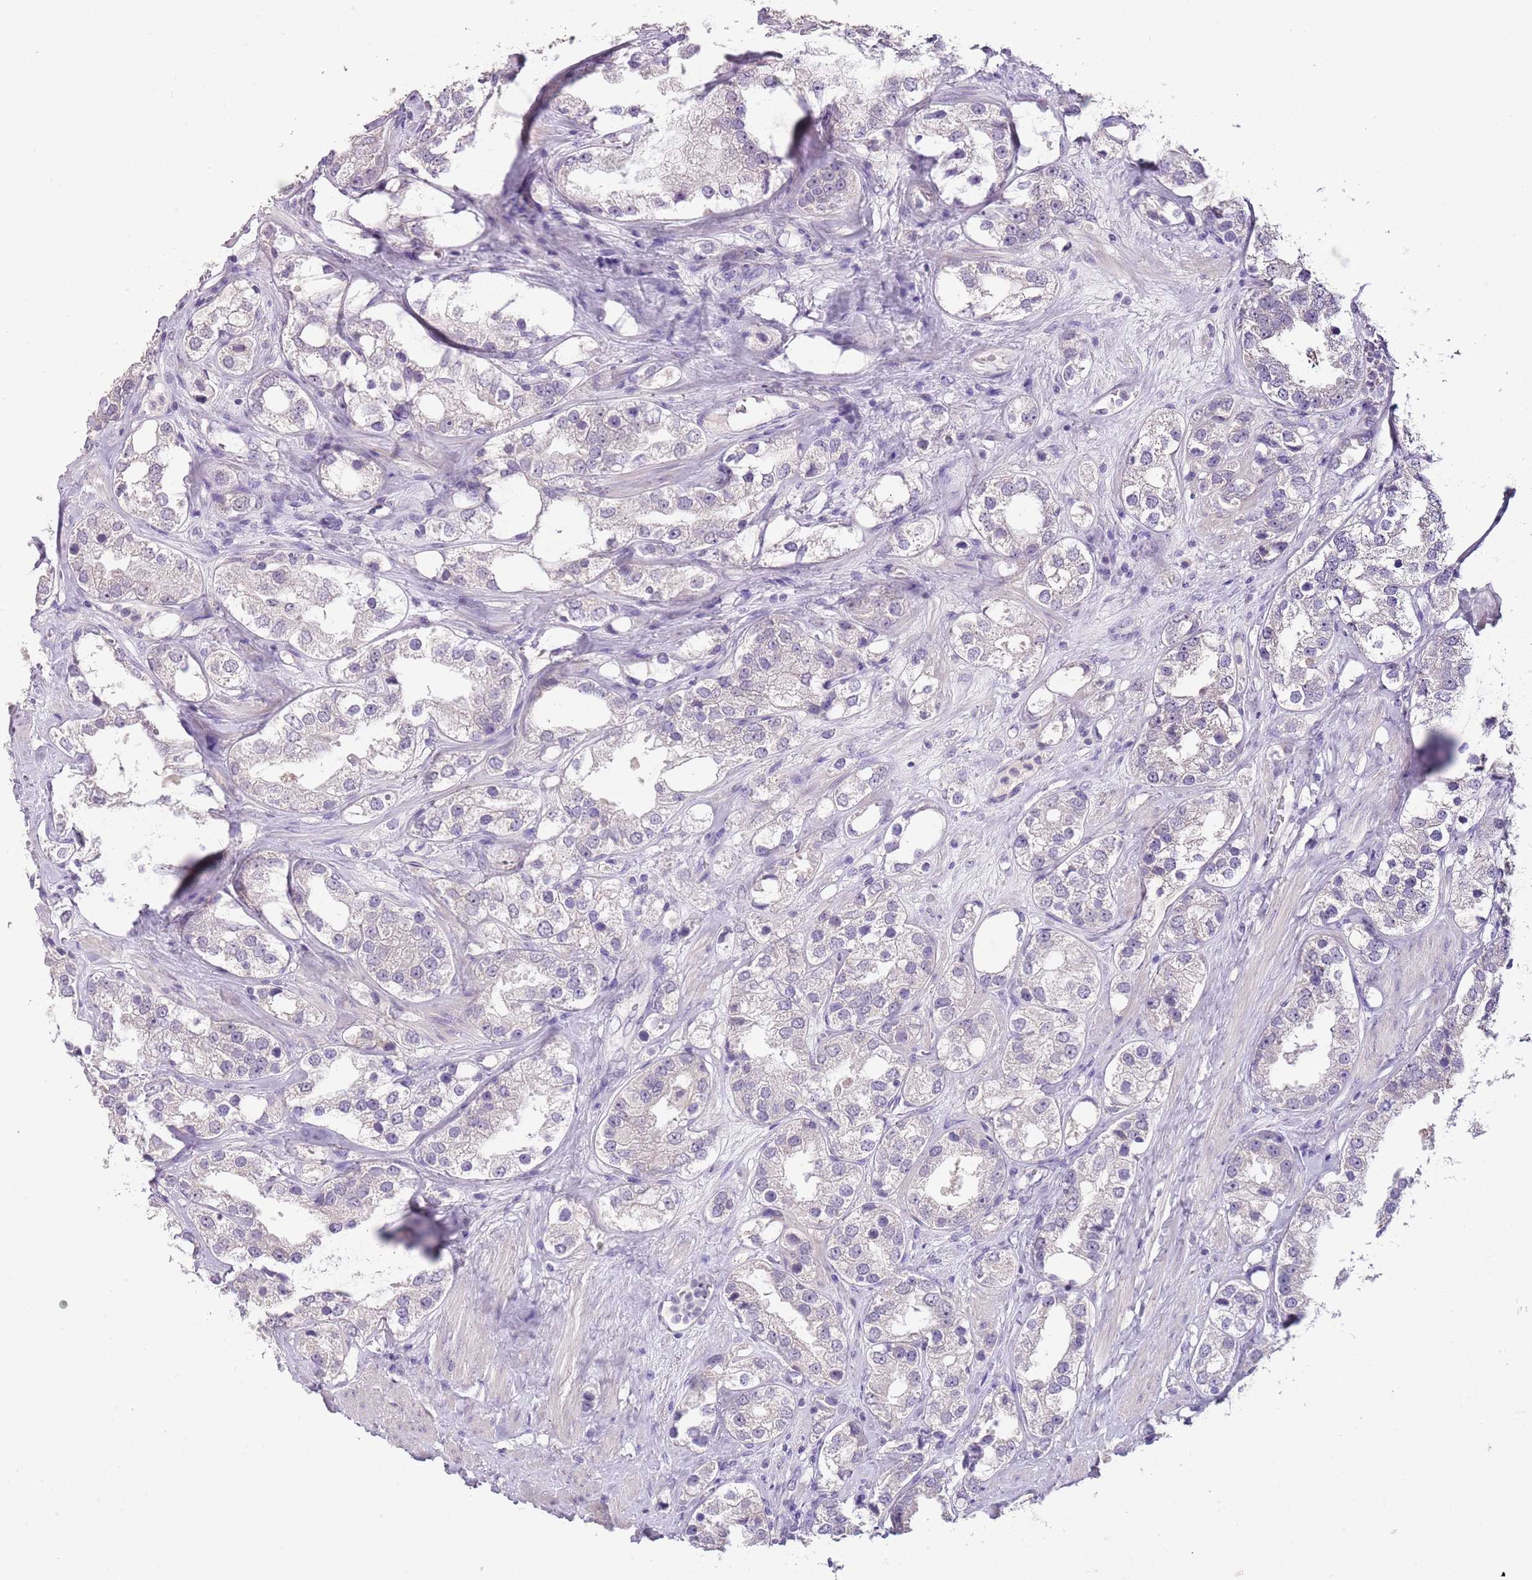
{"staining": {"intensity": "negative", "quantity": "none", "location": "none"}, "tissue": "prostate cancer", "cell_type": "Tumor cells", "image_type": "cancer", "snomed": [{"axis": "morphology", "description": "Adenocarcinoma, NOS"}, {"axis": "topography", "description": "Prostate"}], "caption": "A photomicrograph of human prostate adenocarcinoma is negative for staining in tumor cells.", "gene": "SLC35E3", "patient": {"sex": "male", "age": 79}}